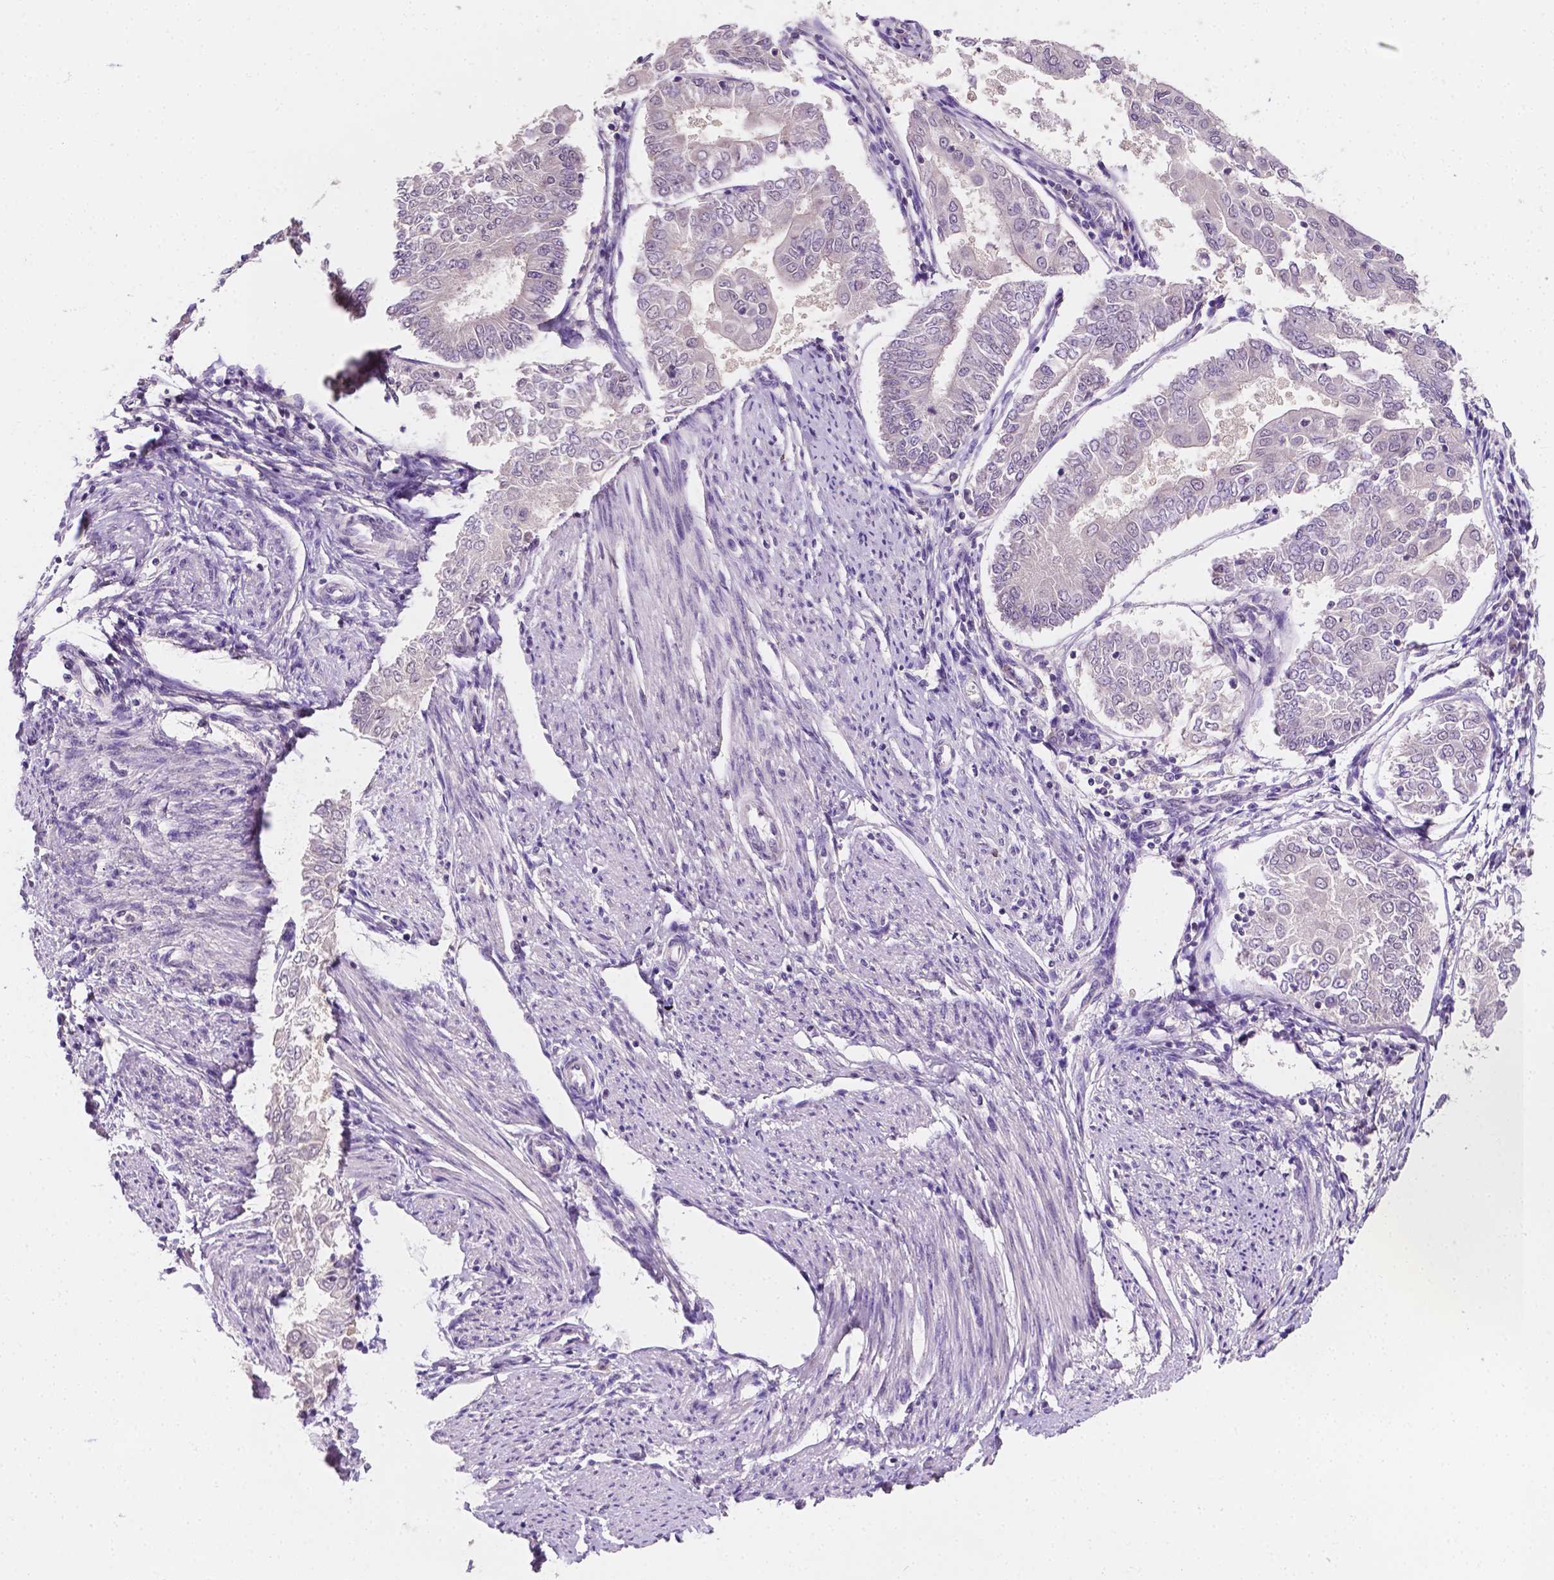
{"staining": {"intensity": "negative", "quantity": "none", "location": "none"}, "tissue": "endometrial cancer", "cell_type": "Tumor cells", "image_type": "cancer", "snomed": [{"axis": "morphology", "description": "Adenocarcinoma, NOS"}, {"axis": "topography", "description": "Endometrium"}], "caption": "A micrograph of endometrial cancer (adenocarcinoma) stained for a protein displays no brown staining in tumor cells. Nuclei are stained in blue.", "gene": "MROH6", "patient": {"sex": "female", "age": 68}}